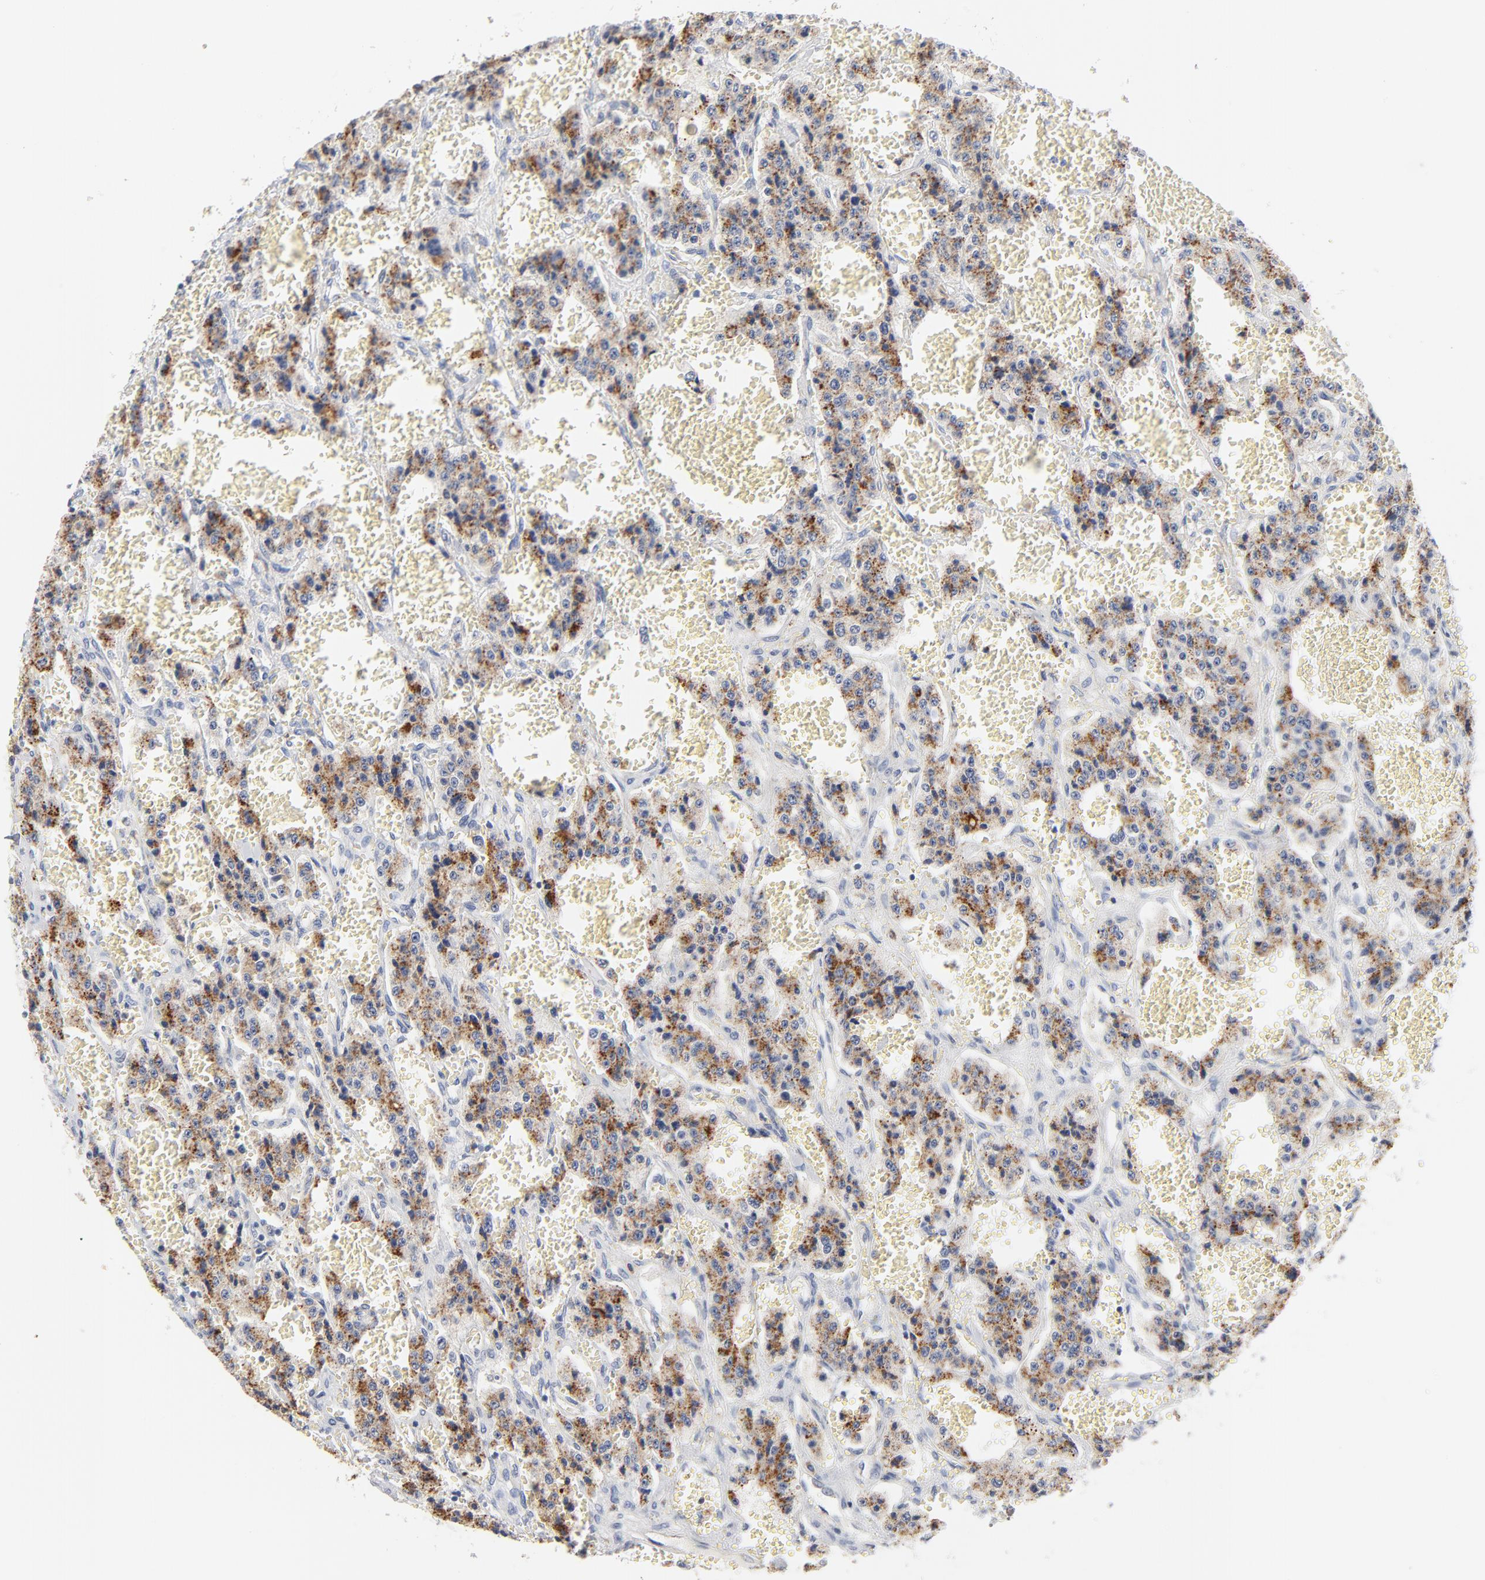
{"staining": {"intensity": "moderate", "quantity": ">75%", "location": "cytoplasmic/membranous"}, "tissue": "carcinoid", "cell_type": "Tumor cells", "image_type": "cancer", "snomed": [{"axis": "morphology", "description": "Carcinoid, malignant, NOS"}, {"axis": "topography", "description": "Small intestine"}], "caption": "Immunohistochemistry photomicrograph of carcinoid (malignant) stained for a protein (brown), which displays medium levels of moderate cytoplasmic/membranous expression in approximately >75% of tumor cells.", "gene": "LTBP2", "patient": {"sex": "male", "age": 52}}